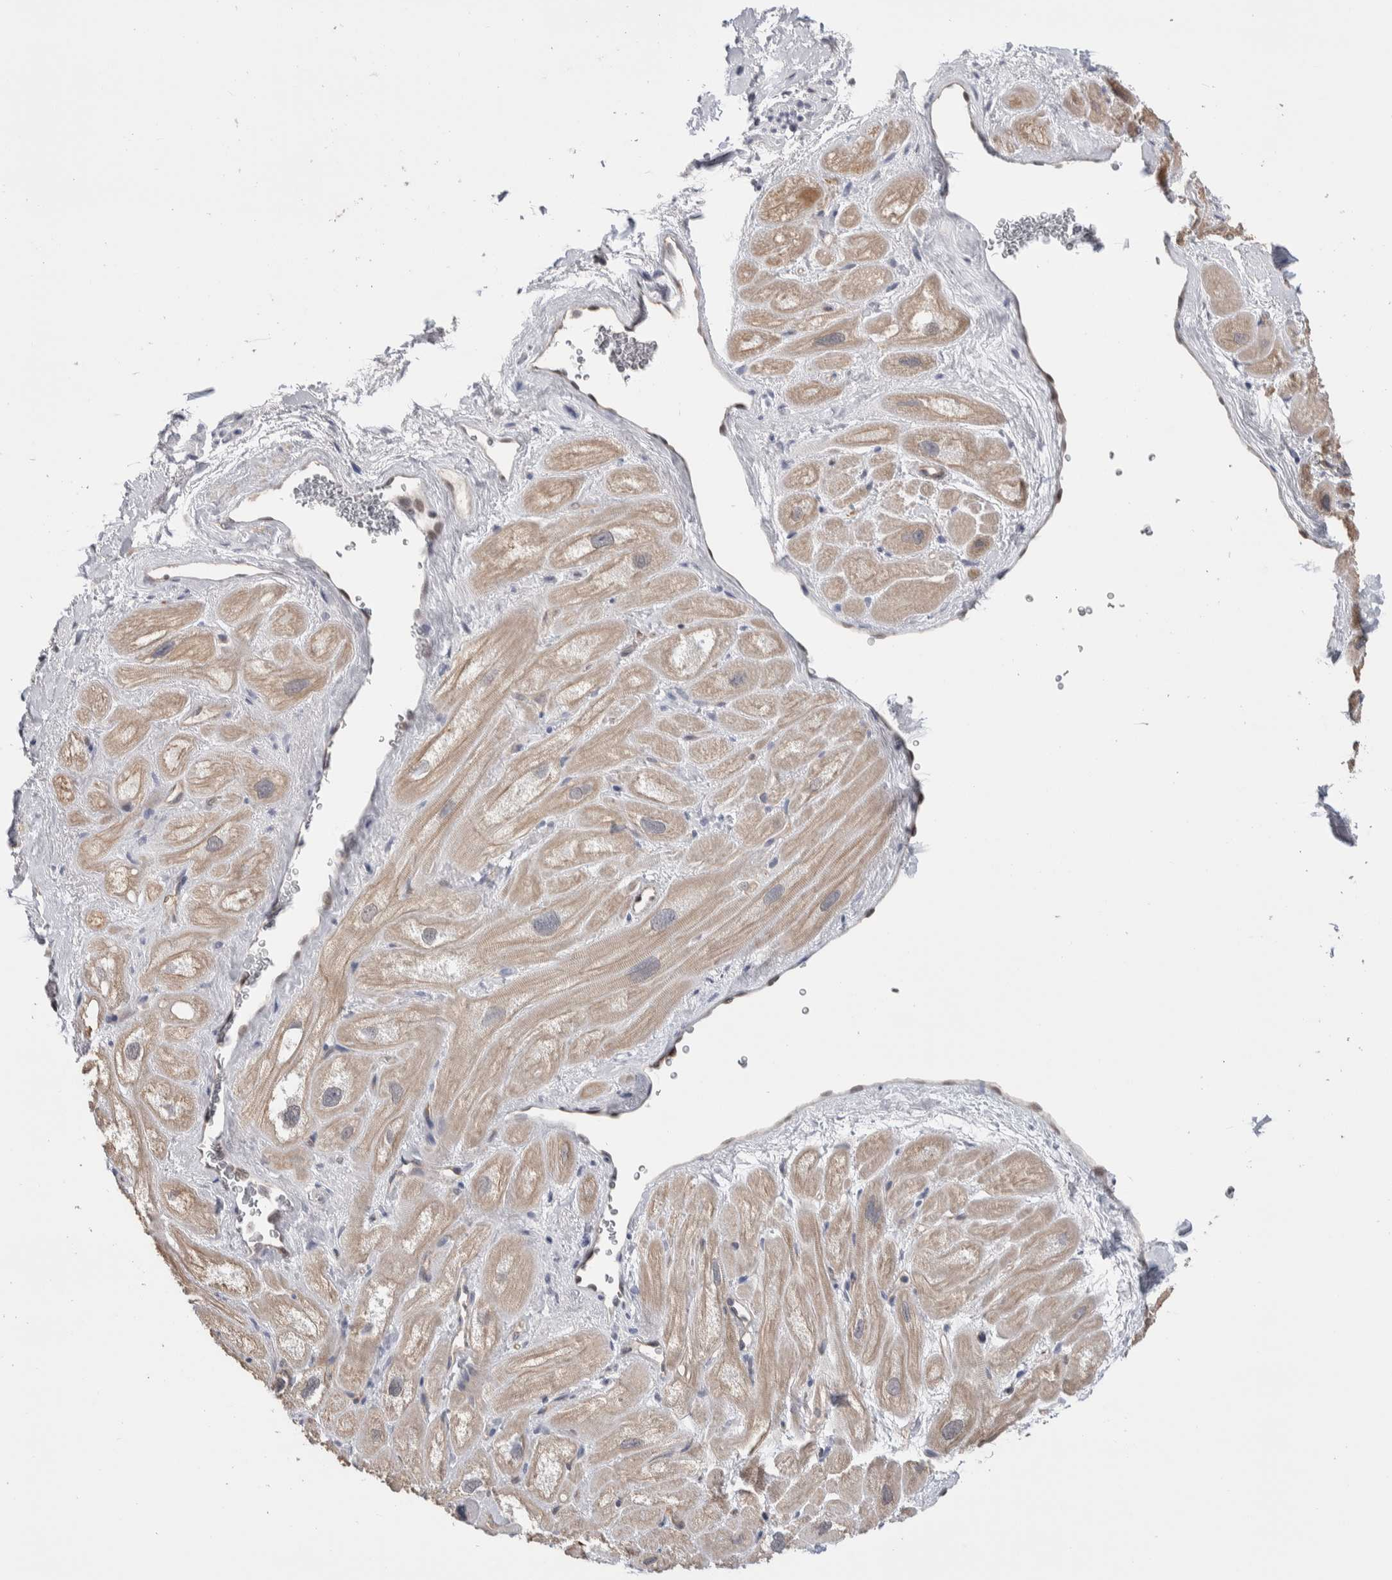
{"staining": {"intensity": "weak", "quantity": "25%-75%", "location": "cytoplasmic/membranous"}, "tissue": "heart muscle", "cell_type": "Cardiomyocytes", "image_type": "normal", "snomed": [{"axis": "morphology", "description": "Normal tissue, NOS"}, {"axis": "topography", "description": "Heart"}], "caption": "Protein staining of normal heart muscle exhibits weak cytoplasmic/membranous expression in about 25%-75% of cardiomyocytes.", "gene": "ZBTB49", "patient": {"sex": "male", "age": 49}}